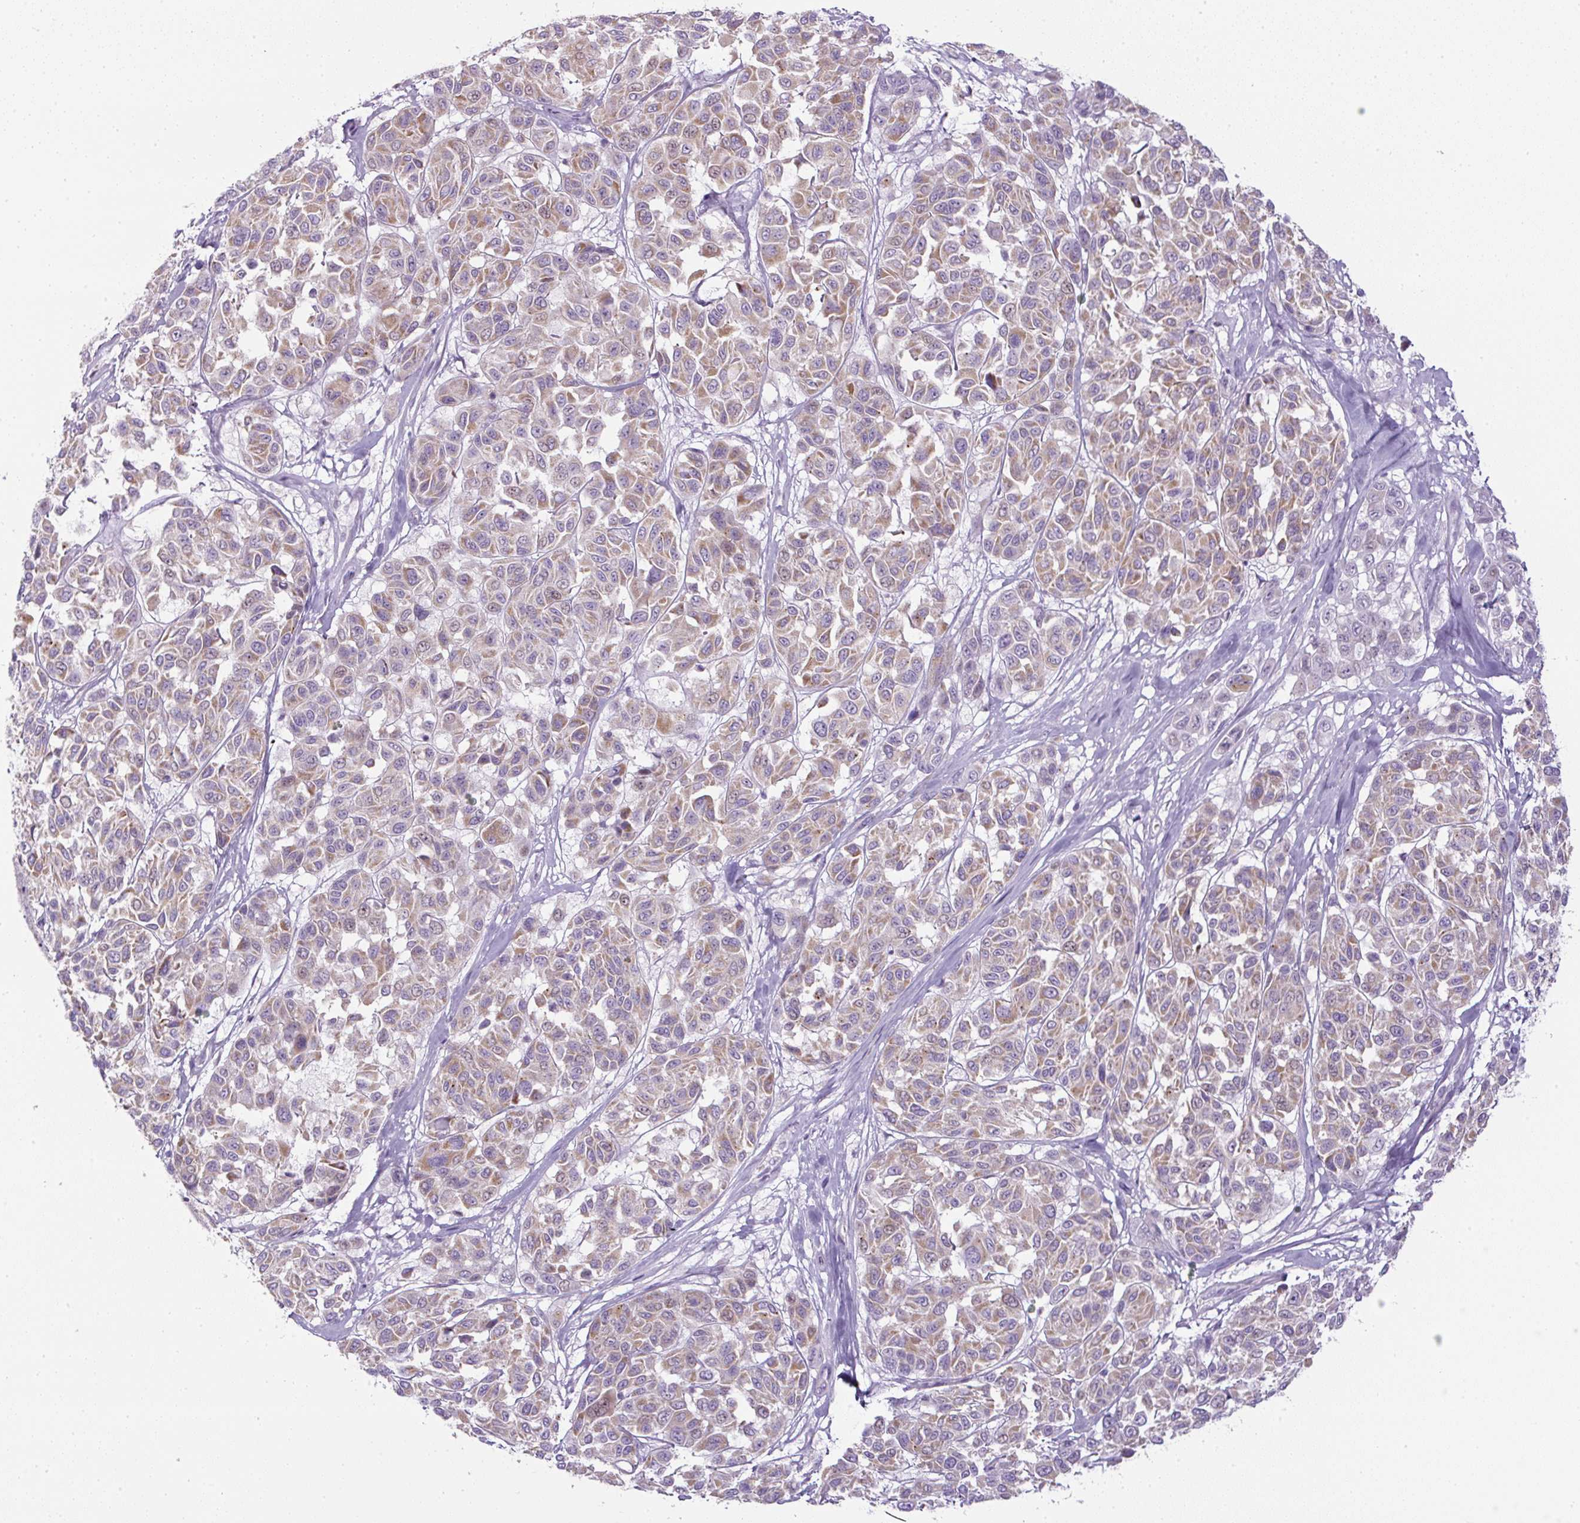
{"staining": {"intensity": "weak", "quantity": "25%-75%", "location": "cytoplasmic/membranous"}, "tissue": "melanoma", "cell_type": "Tumor cells", "image_type": "cancer", "snomed": [{"axis": "morphology", "description": "Malignant melanoma, NOS"}, {"axis": "topography", "description": "Skin"}], "caption": "Protein staining reveals weak cytoplasmic/membranous expression in about 25%-75% of tumor cells in malignant melanoma. The protein is stained brown, and the nuclei are stained in blue (DAB (3,3'-diaminobenzidine) IHC with brightfield microscopy, high magnification).", "gene": "FGFBP3", "patient": {"sex": "female", "age": 66}}